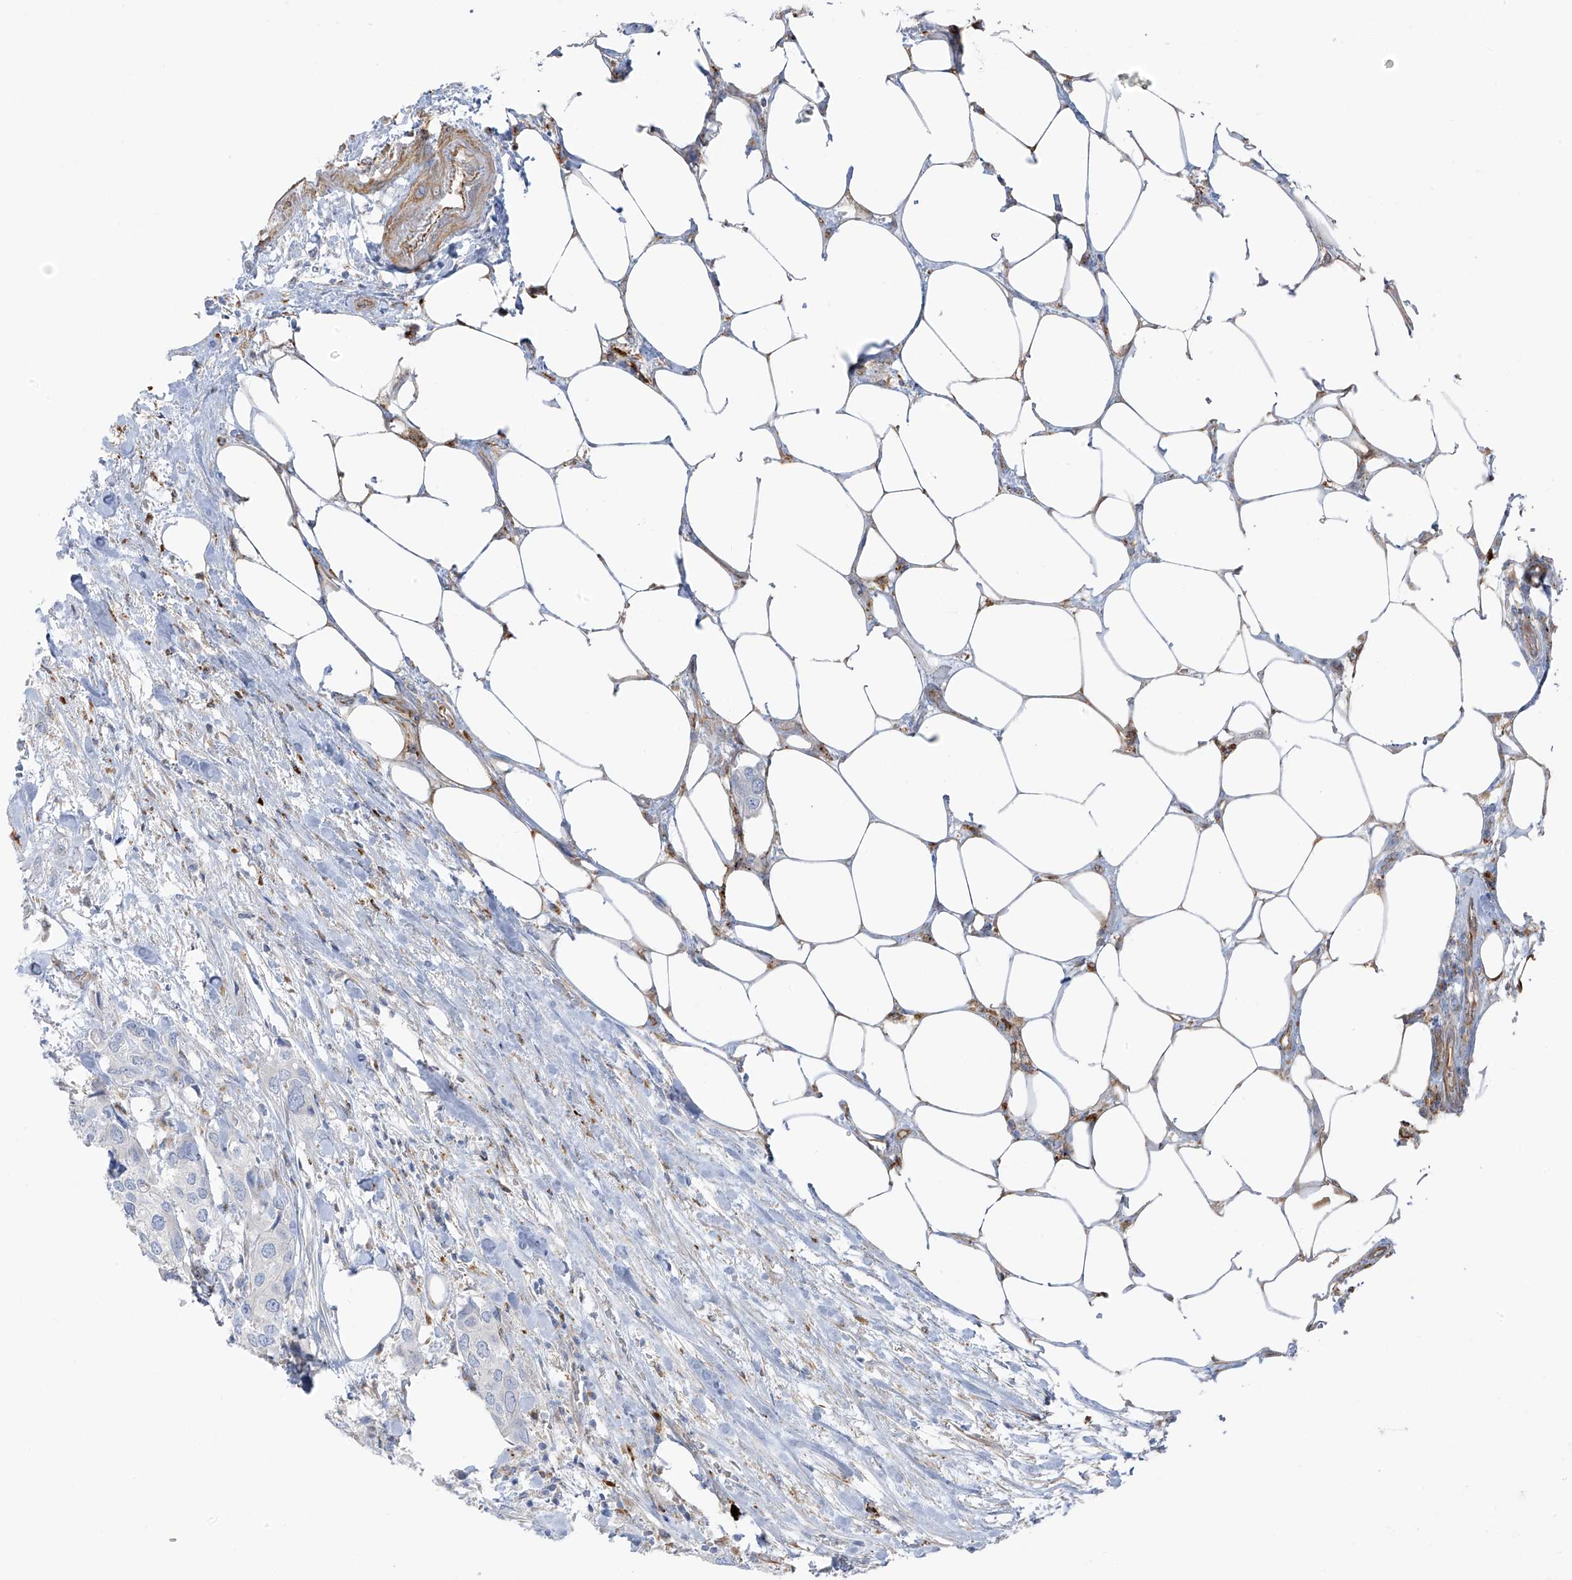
{"staining": {"intensity": "negative", "quantity": "none", "location": "none"}, "tissue": "urothelial cancer", "cell_type": "Tumor cells", "image_type": "cancer", "snomed": [{"axis": "morphology", "description": "Urothelial carcinoma, High grade"}, {"axis": "topography", "description": "Urinary bladder"}], "caption": "Immunohistochemistry of human high-grade urothelial carcinoma shows no staining in tumor cells.", "gene": "TAL2", "patient": {"sex": "male", "age": 64}}